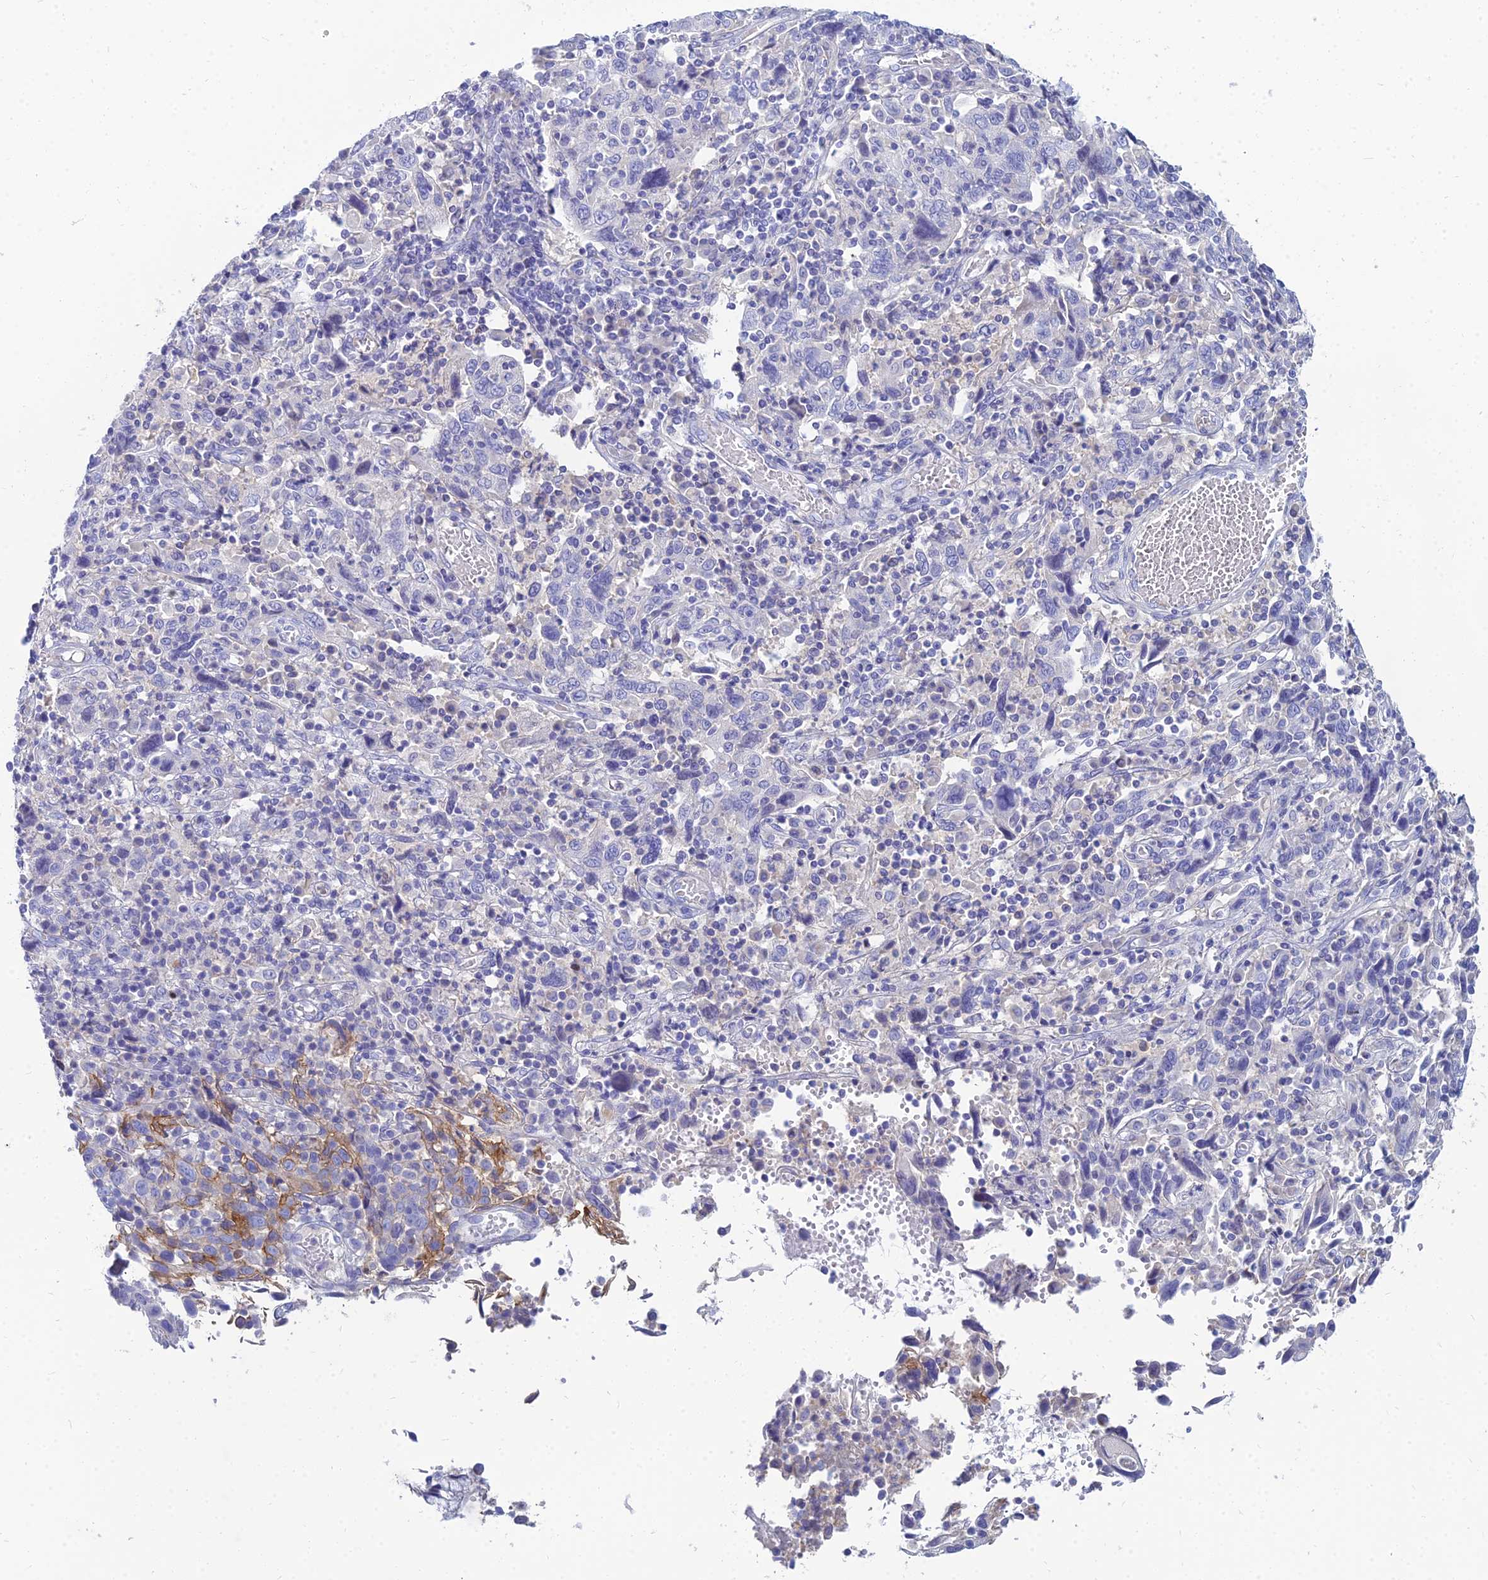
{"staining": {"intensity": "negative", "quantity": "none", "location": "none"}, "tissue": "cervical cancer", "cell_type": "Tumor cells", "image_type": "cancer", "snomed": [{"axis": "morphology", "description": "Squamous cell carcinoma, NOS"}, {"axis": "topography", "description": "Cervix"}], "caption": "DAB immunohistochemical staining of human cervical squamous cell carcinoma exhibits no significant positivity in tumor cells.", "gene": "ZNF552", "patient": {"sex": "female", "age": 46}}